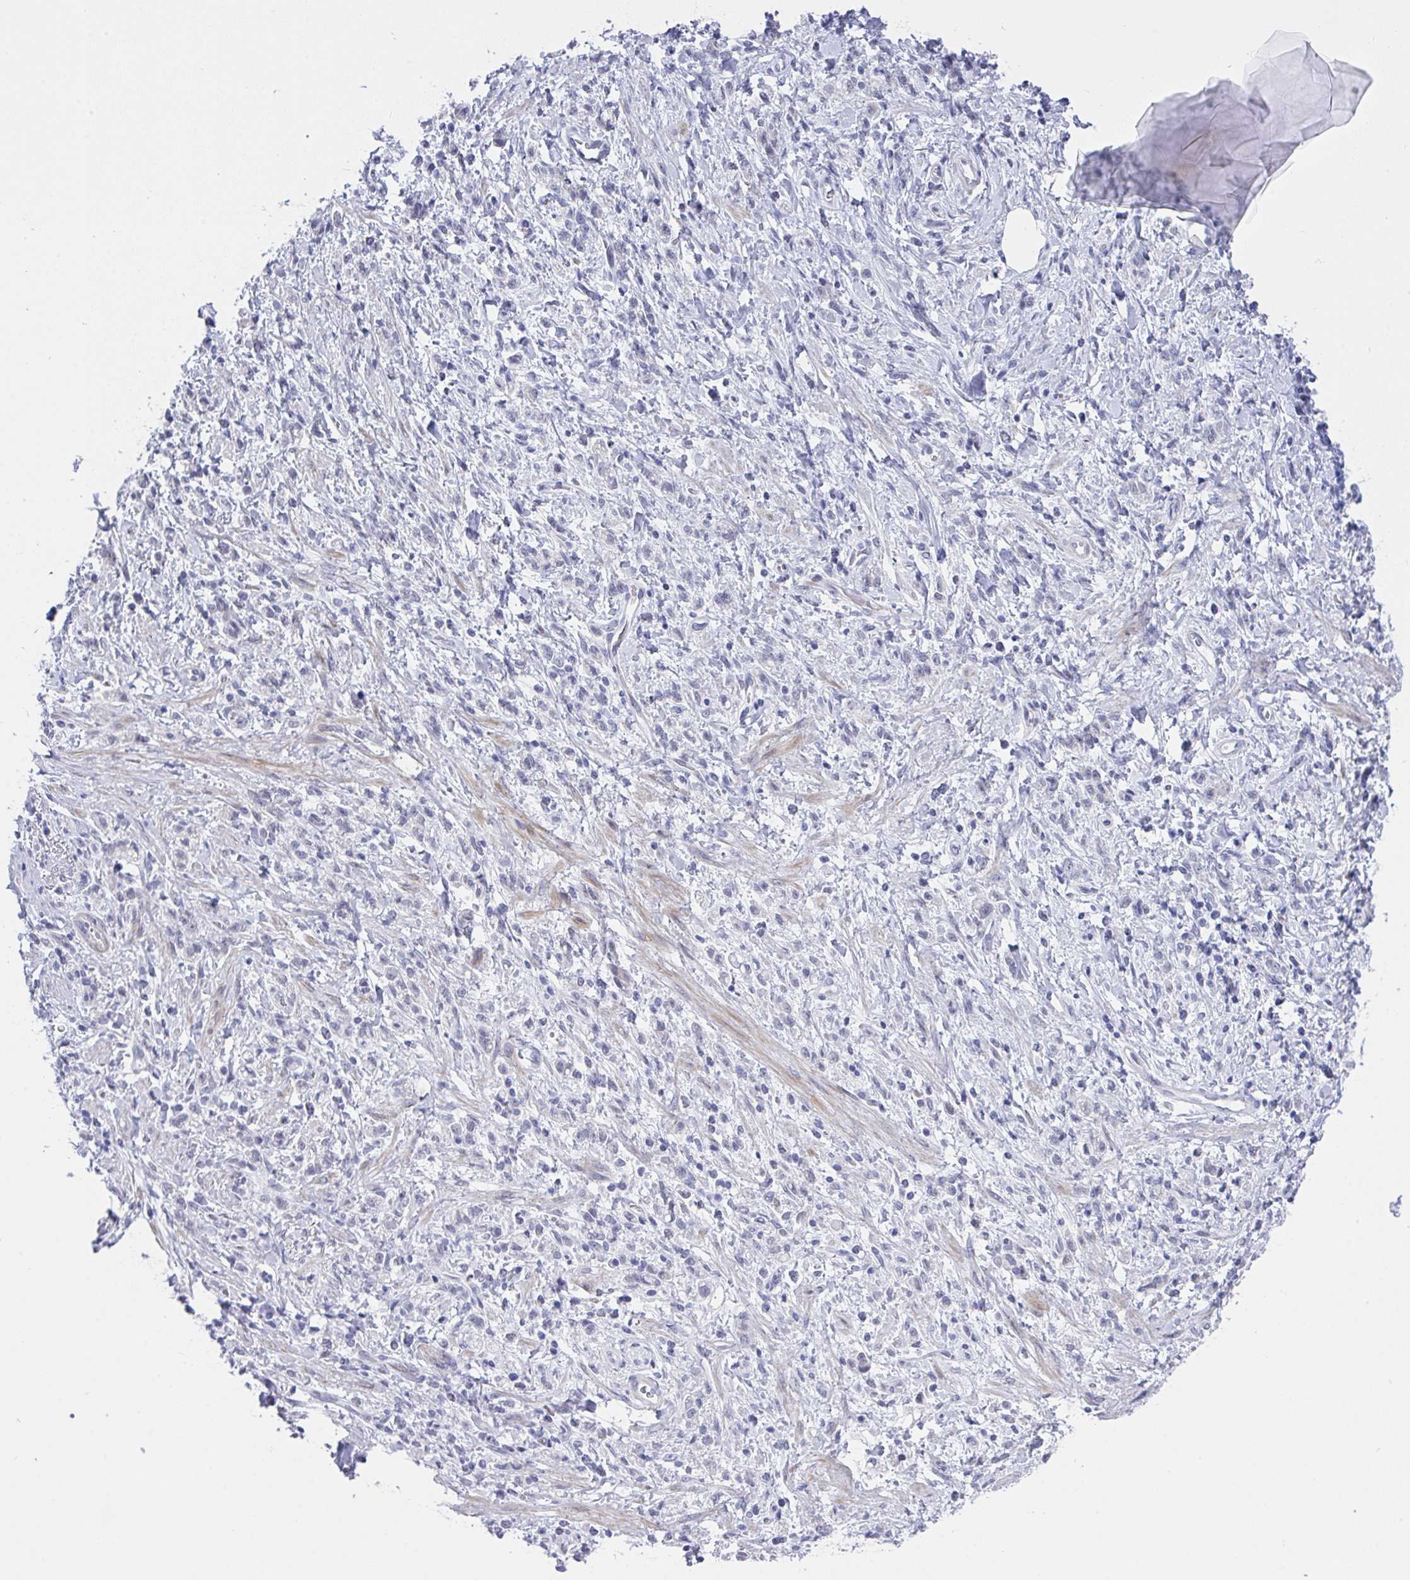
{"staining": {"intensity": "negative", "quantity": "none", "location": "none"}, "tissue": "stomach cancer", "cell_type": "Tumor cells", "image_type": "cancer", "snomed": [{"axis": "morphology", "description": "Adenocarcinoma, NOS"}, {"axis": "topography", "description": "Stomach"}], "caption": "Tumor cells show no significant staining in stomach cancer. (IHC, brightfield microscopy, high magnification).", "gene": "FBXL22", "patient": {"sex": "male", "age": 77}}